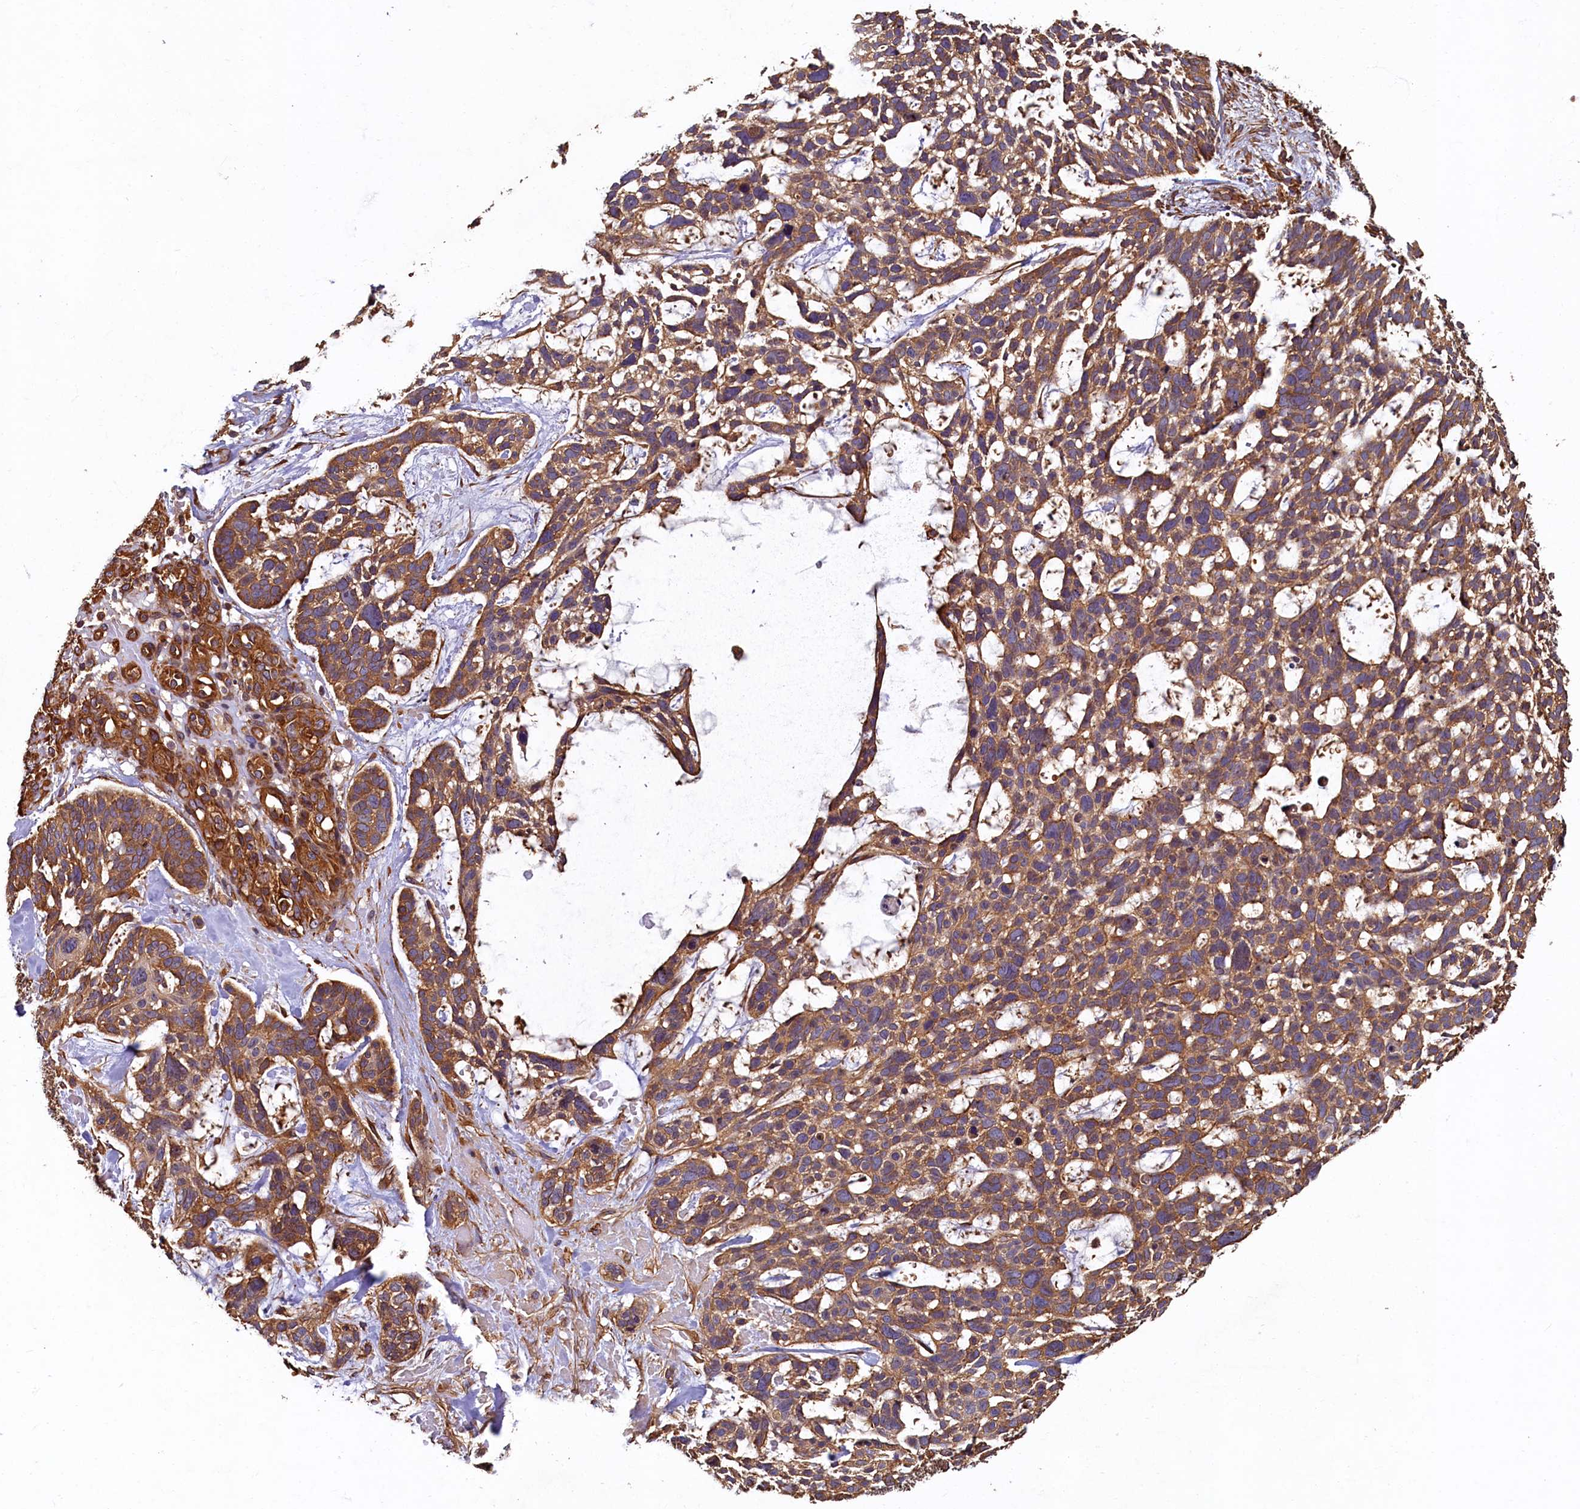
{"staining": {"intensity": "moderate", "quantity": ">75%", "location": "cytoplasmic/membranous"}, "tissue": "skin cancer", "cell_type": "Tumor cells", "image_type": "cancer", "snomed": [{"axis": "morphology", "description": "Basal cell carcinoma"}, {"axis": "topography", "description": "Skin"}], "caption": "IHC photomicrograph of basal cell carcinoma (skin) stained for a protein (brown), which displays medium levels of moderate cytoplasmic/membranous expression in about >75% of tumor cells.", "gene": "CCDC102B", "patient": {"sex": "male", "age": 88}}